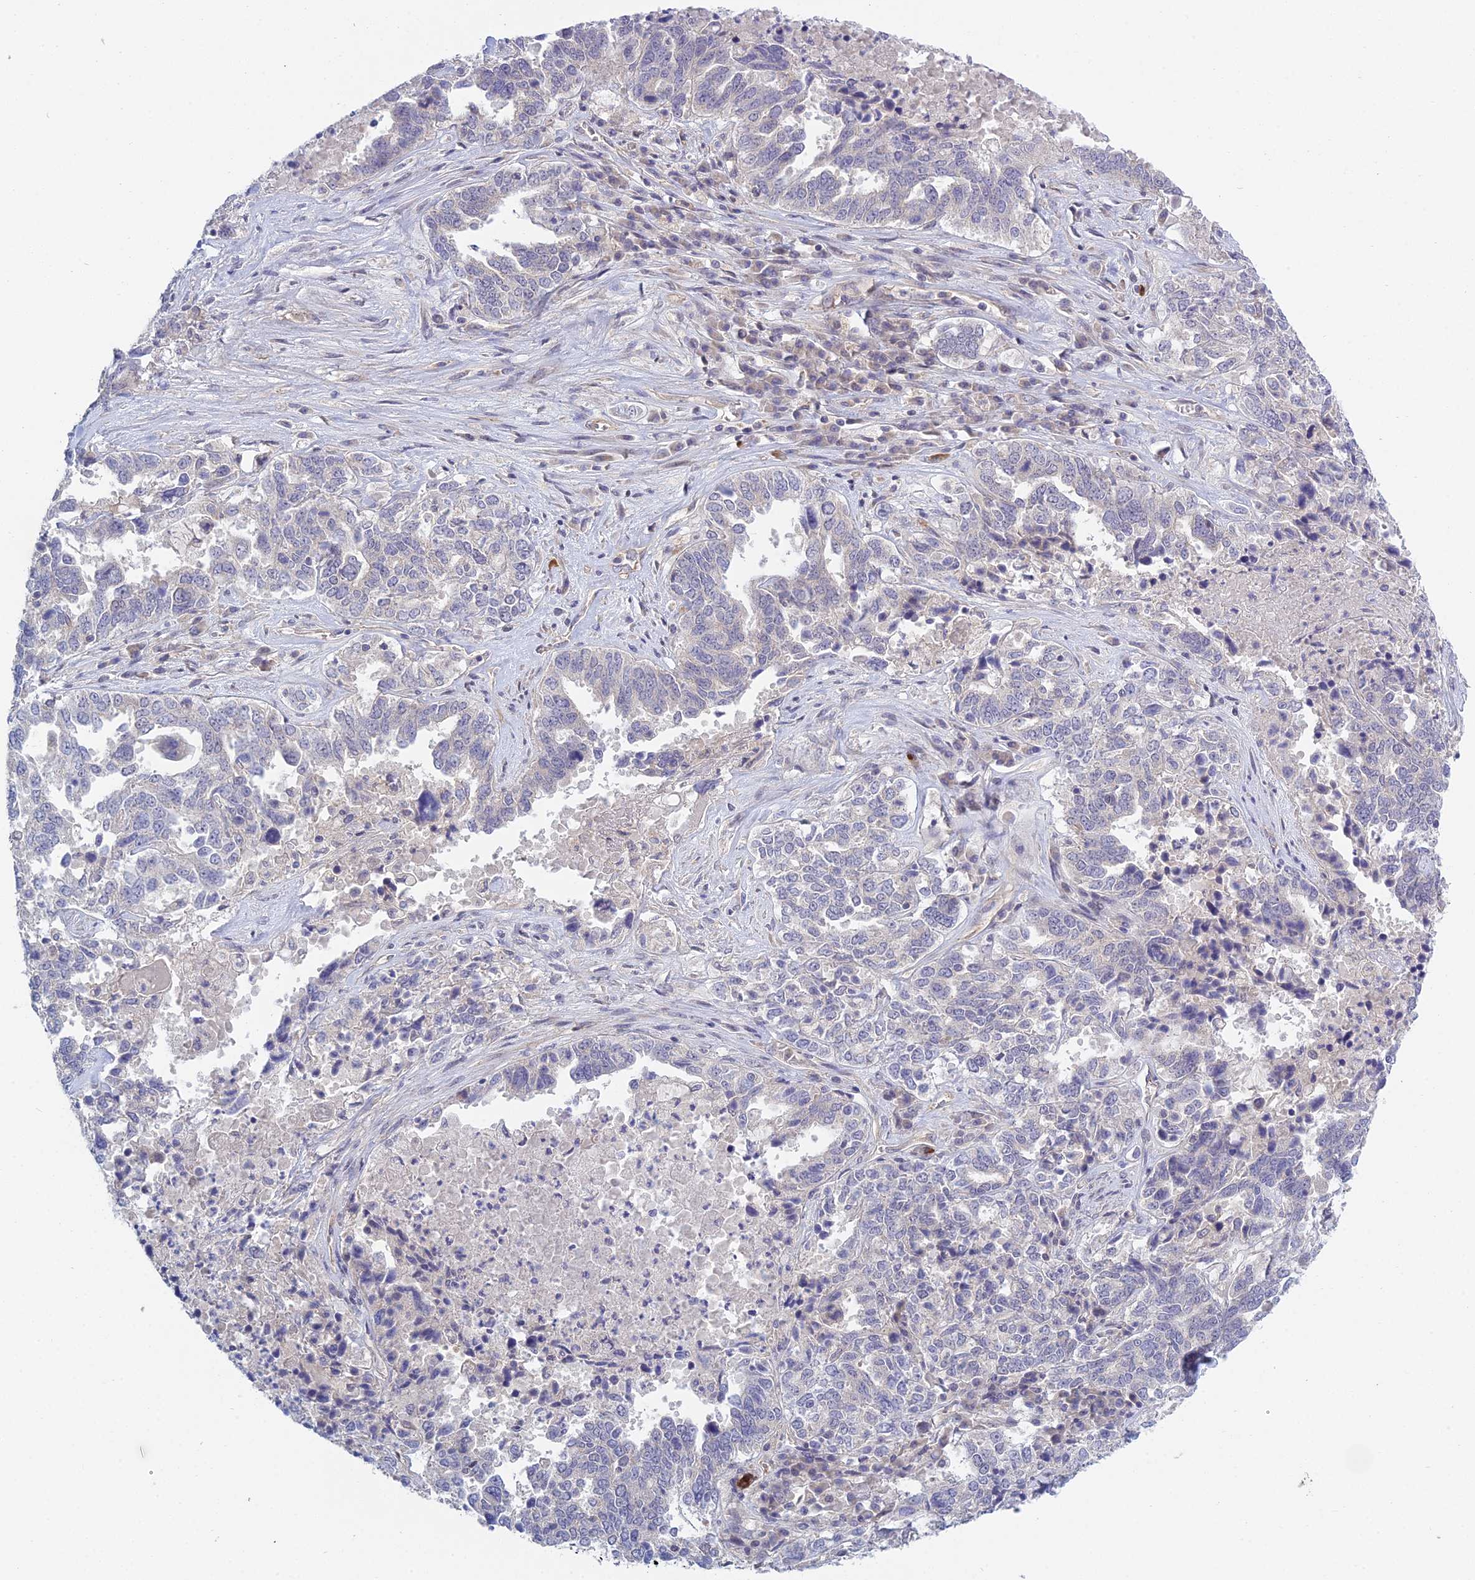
{"staining": {"intensity": "negative", "quantity": "none", "location": "none"}, "tissue": "ovarian cancer", "cell_type": "Tumor cells", "image_type": "cancer", "snomed": [{"axis": "morphology", "description": "Carcinoma, endometroid"}, {"axis": "topography", "description": "Ovary"}], "caption": "The image exhibits no staining of tumor cells in ovarian endometroid carcinoma.", "gene": "METTL26", "patient": {"sex": "female", "age": 62}}